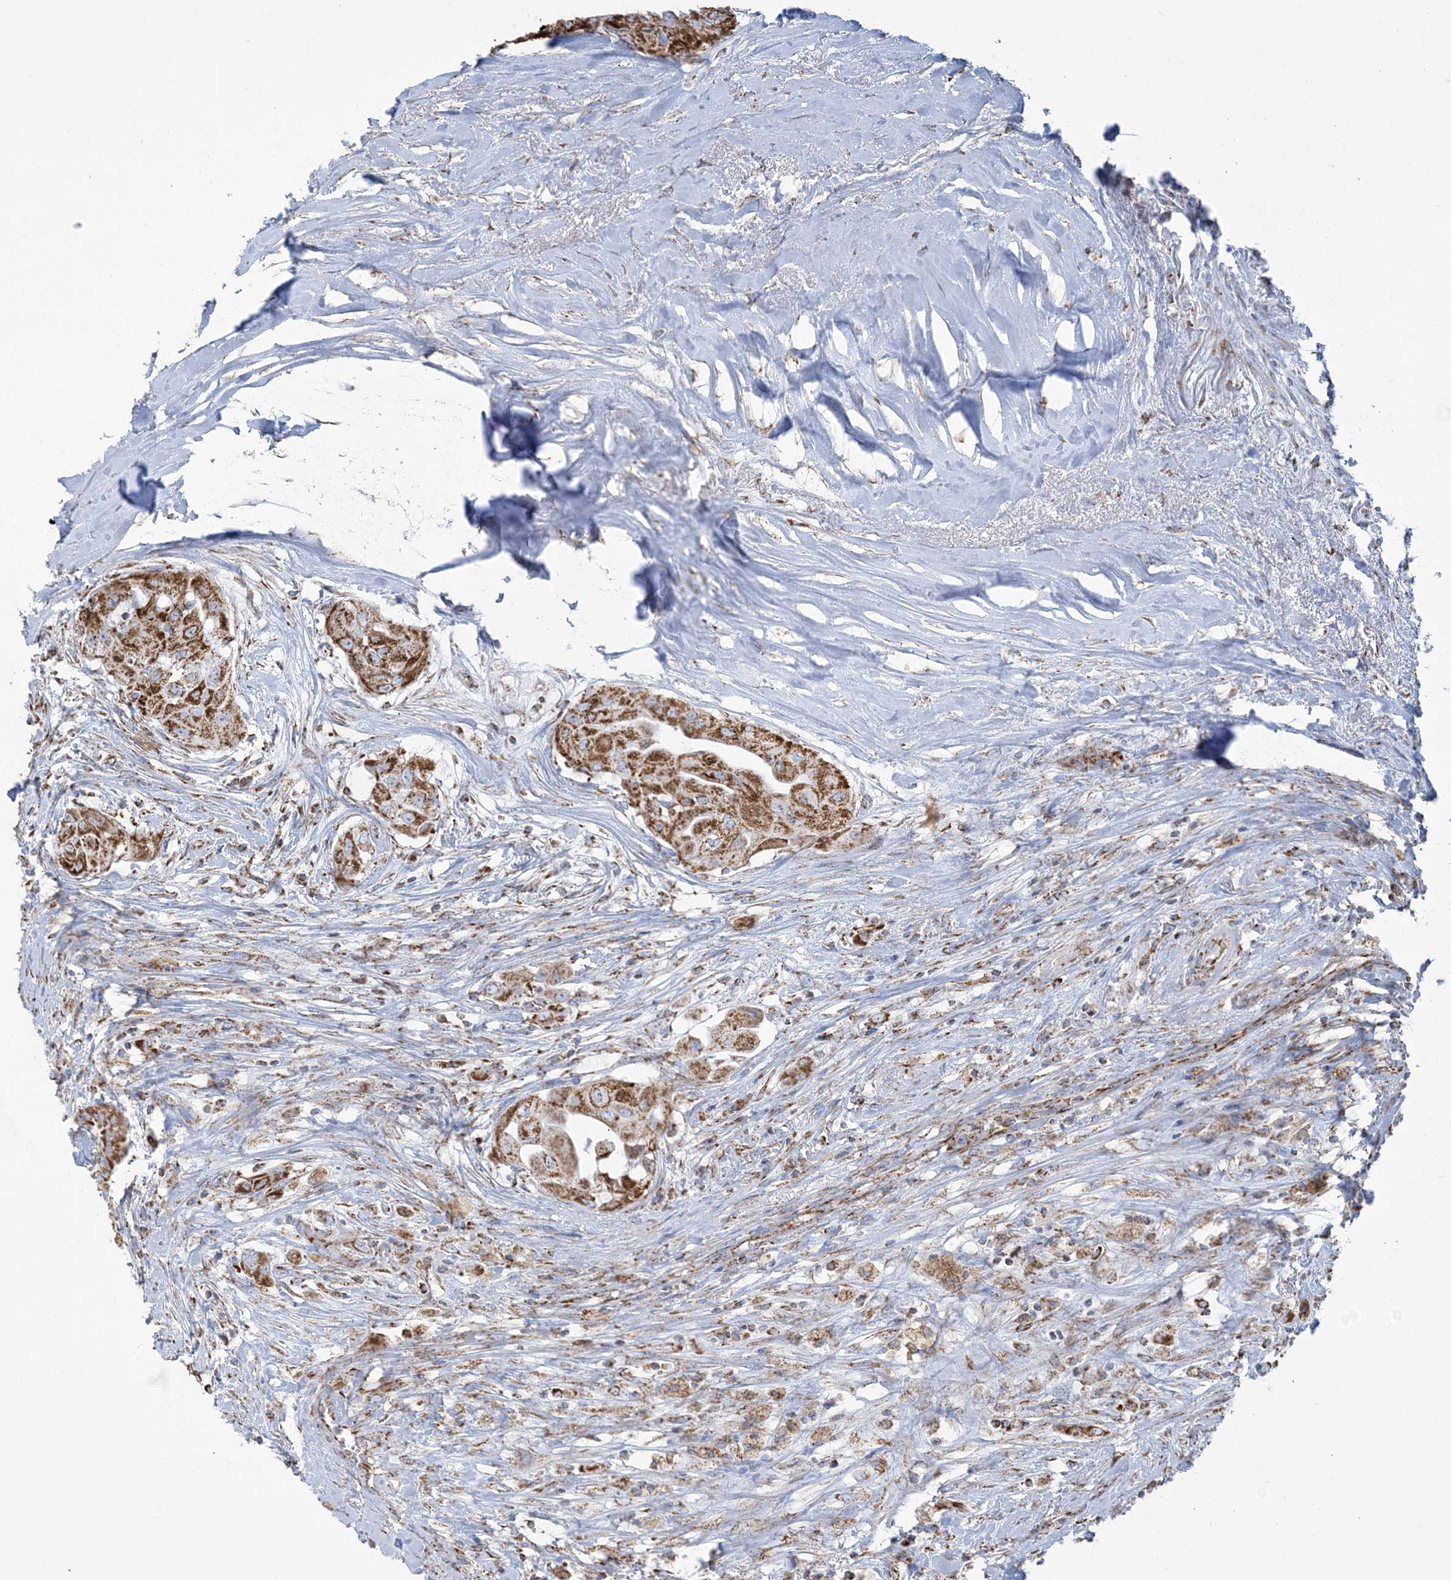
{"staining": {"intensity": "moderate", "quantity": ">75%", "location": "cytoplasmic/membranous"}, "tissue": "thyroid cancer", "cell_type": "Tumor cells", "image_type": "cancer", "snomed": [{"axis": "morphology", "description": "Papillary adenocarcinoma, NOS"}, {"axis": "topography", "description": "Thyroid gland"}], "caption": "Immunohistochemical staining of human papillary adenocarcinoma (thyroid) shows medium levels of moderate cytoplasmic/membranous protein positivity in approximately >75% of tumor cells.", "gene": "SAMM50", "patient": {"sex": "female", "age": 59}}